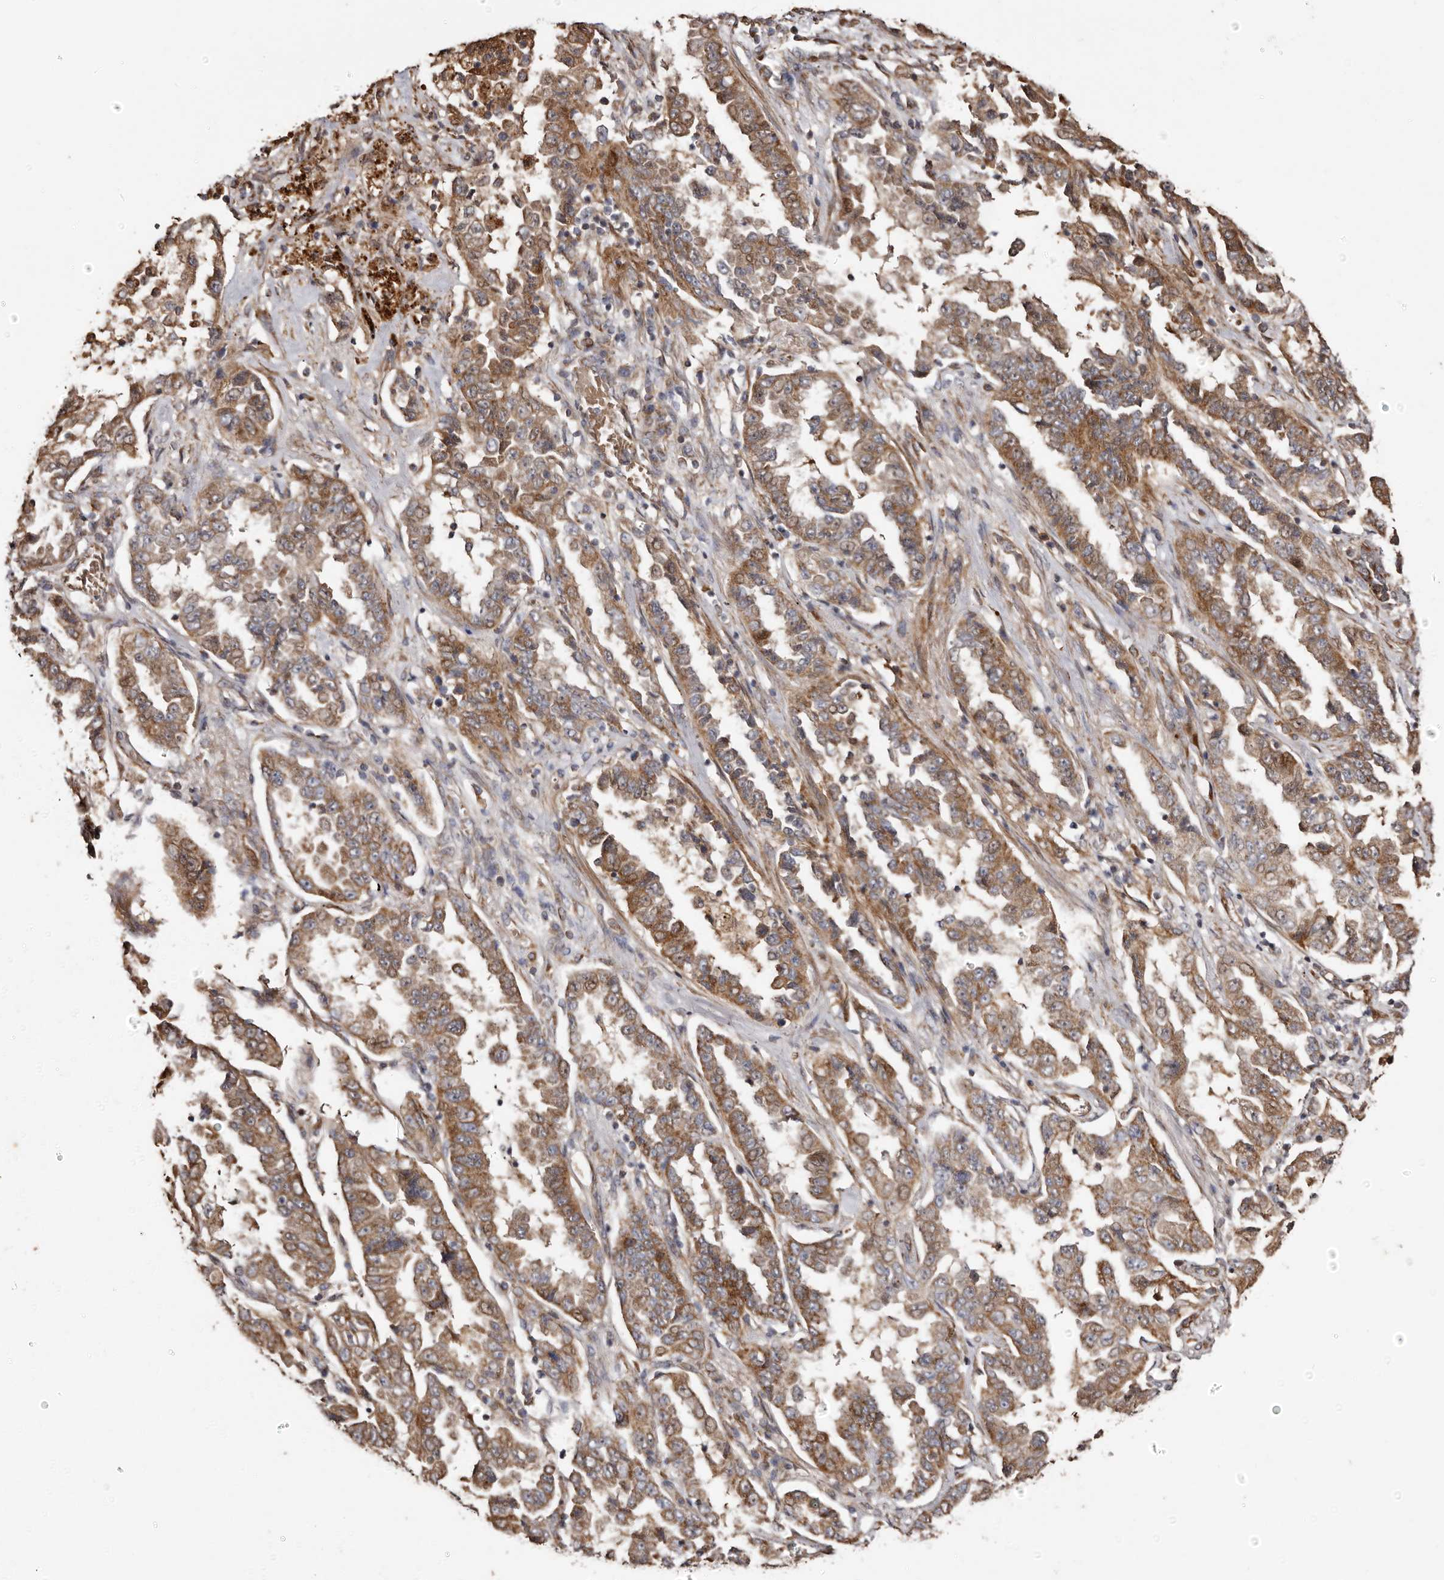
{"staining": {"intensity": "moderate", "quantity": ">75%", "location": "cytoplasmic/membranous"}, "tissue": "lung cancer", "cell_type": "Tumor cells", "image_type": "cancer", "snomed": [{"axis": "morphology", "description": "Adenocarcinoma, NOS"}, {"axis": "topography", "description": "Lung"}], "caption": "Immunohistochemical staining of lung adenocarcinoma demonstrates moderate cytoplasmic/membranous protein expression in approximately >75% of tumor cells. The staining was performed using DAB to visualize the protein expression in brown, while the nuclei were stained in blue with hematoxylin (Magnification: 20x).", "gene": "MACC1", "patient": {"sex": "female", "age": 51}}